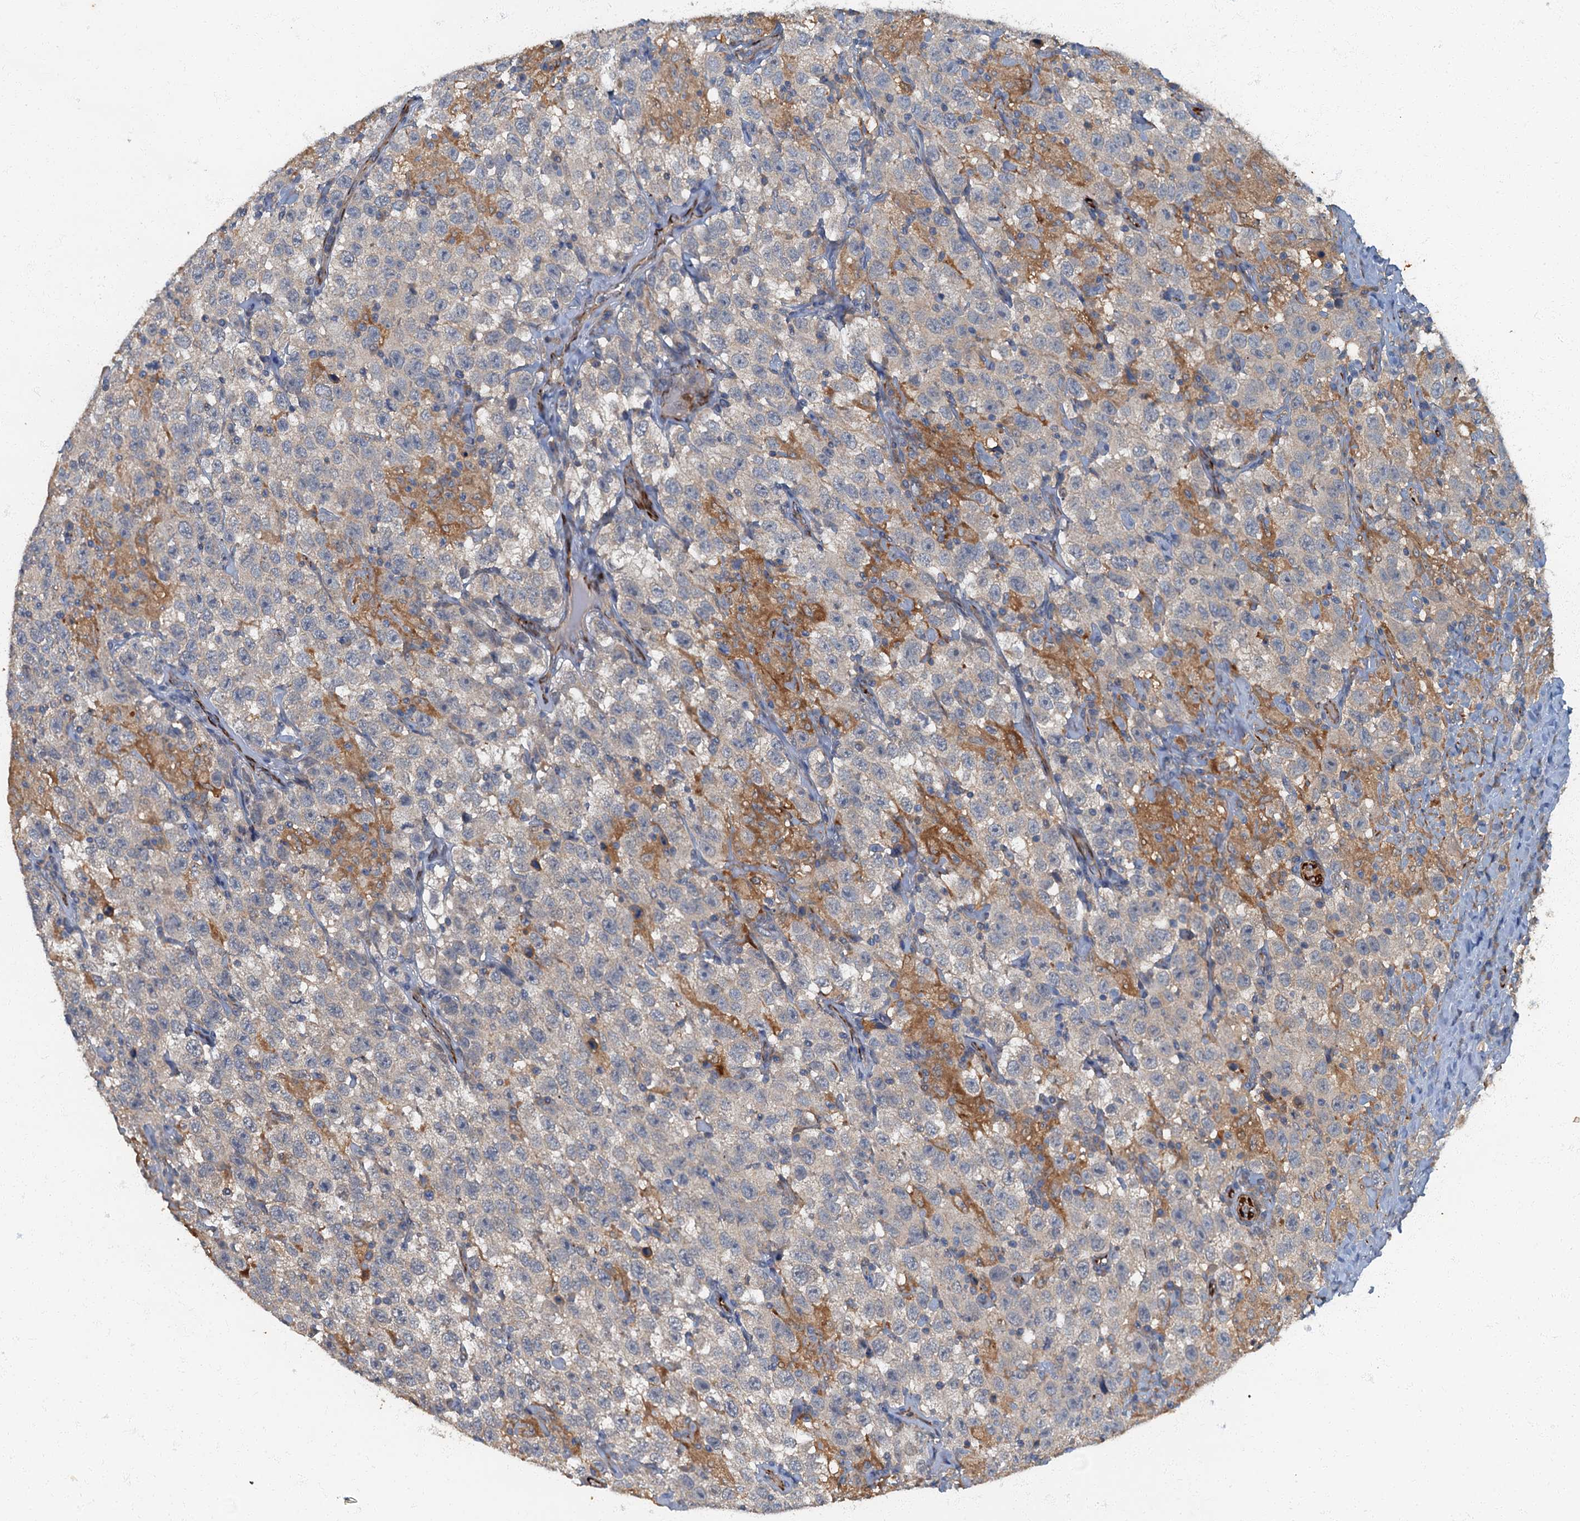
{"staining": {"intensity": "weak", "quantity": "<25%", "location": "cytoplasmic/membranous"}, "tissue": "testis cancer", "cell_type": "Tumor cells", "image_type": "cancer", "snomed": [{"axis": "morphology", "description": "Seminoma, NOS"}, {"axis": "topography", "description": "Testis"}], "caption": "Testis cancer was stained to show a protein in brown. There is no significant expression in tumor cells.", "gene": "ARL11", "patient": {"sex": "male", "age": 41}}